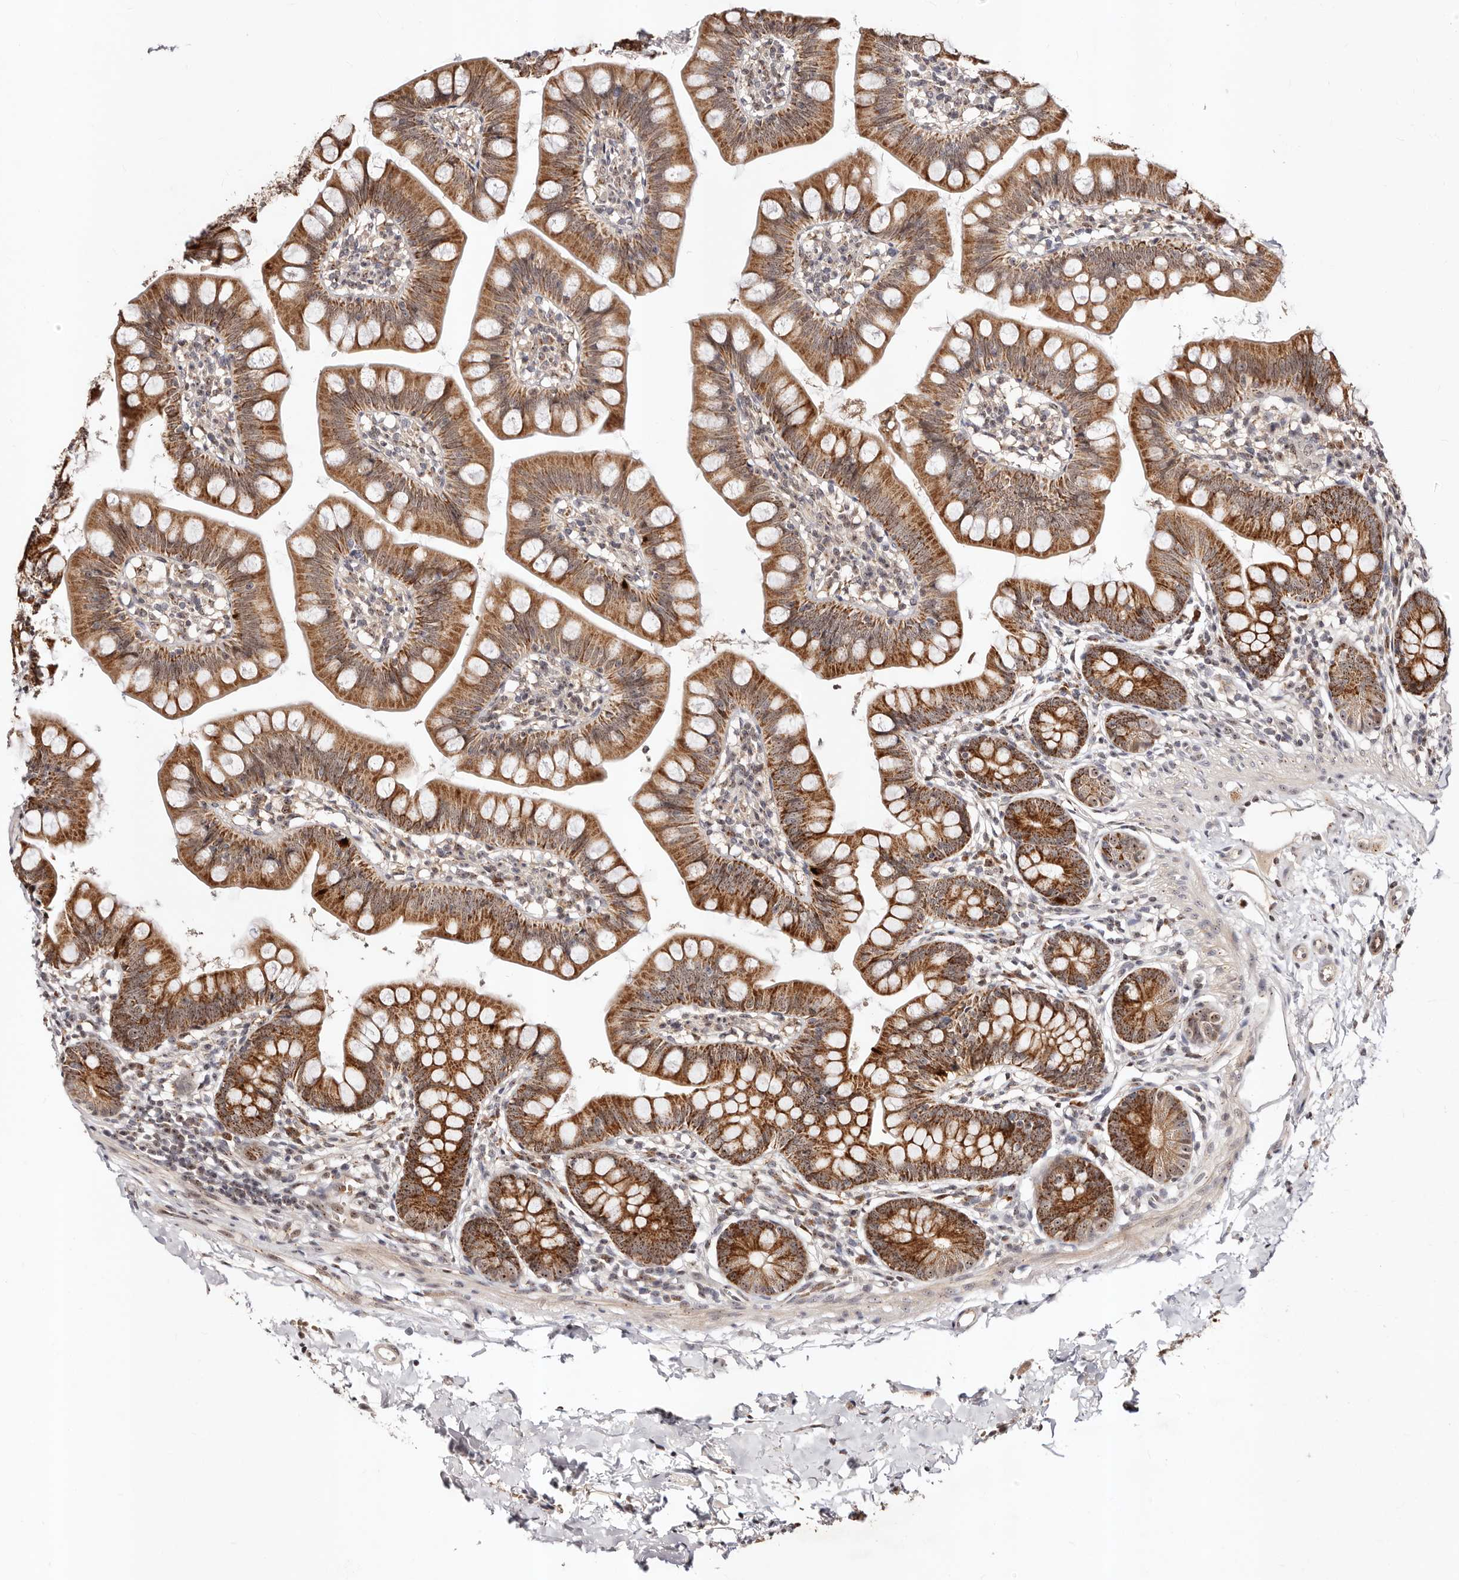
{"staining": {"intensity": "strong", "quantity": ">75%", "location": "cytoplasmic/membranous"}, "tissue": "small intestine", "cell_type": "Glandular cells", "image_type": "normal", "snomed": [{"axis": "morphology", "description": "Normal tissue, NOS"}, {"axis": "topography", "description": "Small intestine"}], "caption": "Benign small intestine reveals strong cytoplasmic/membranous staining in about >75% of glandular cells, visualized by immunohistochemistry. (brown staining indicates protein expression, while blue staining denotes nuclei).", "gene": "APOL6", "patient": {"sex": "male", "age": 7}}